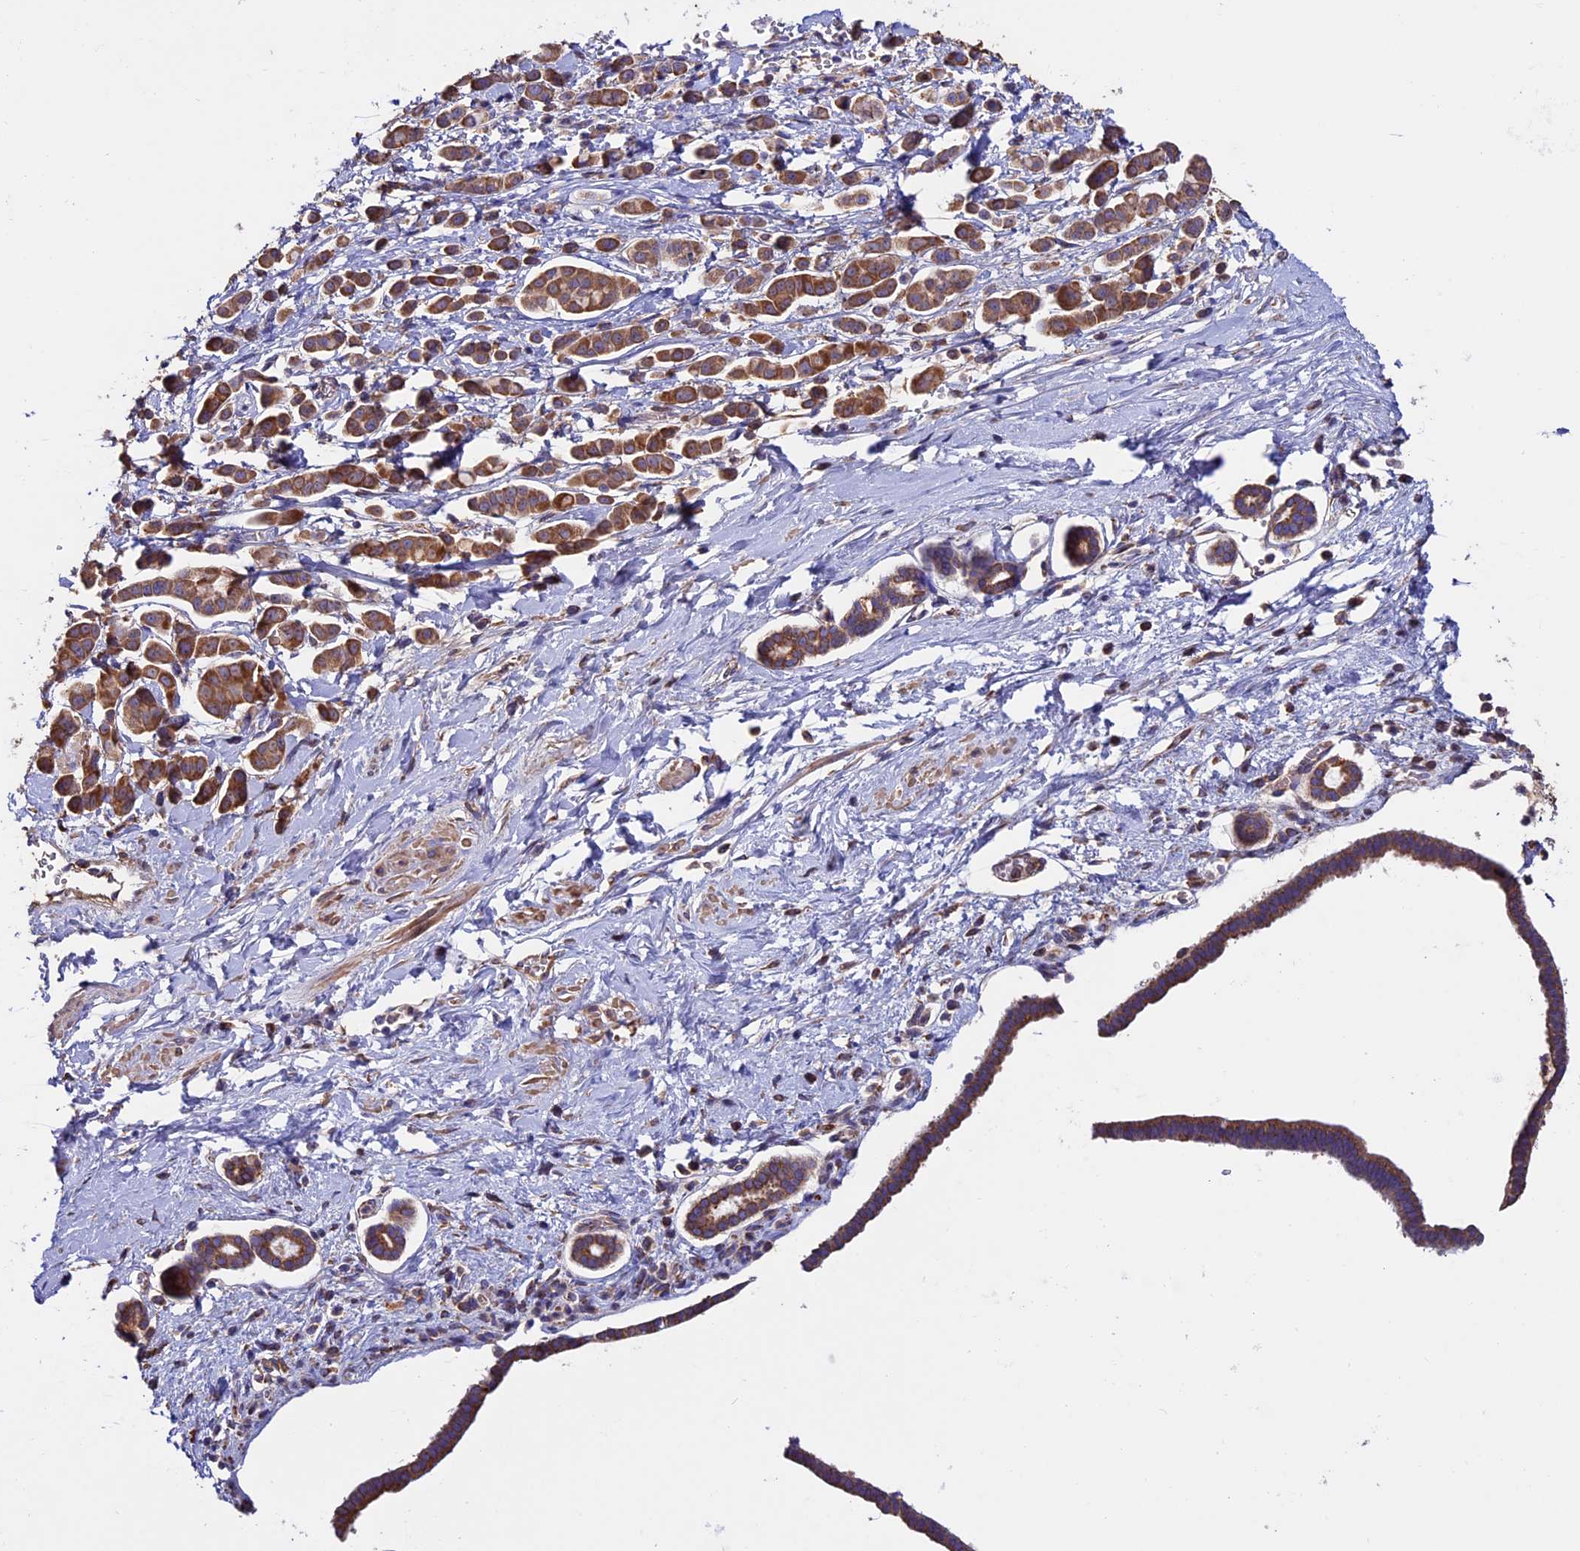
{"staining": {"intensity": "moderate", "quantity": ">75%", "location": "cytoplasmic/membranous"}, "tissue": "pancreatic cancer", "cell_type": "Tumor cells", "image_type": "cancer", "snomed": [{"axis": "morphology", "description": "Normal tissue, NOS"}, {"axis": "morphology", "description": "Adenocarcinoma, NOS"}, {"axis": "topography", "description": "Pancreas"}], "caption": "Immunohistochemical staining of adenocarcinoma (pancreatic) demonstrates medium levels of moderate cytoplasmic/membranous expression in approximately >75% of tumor cells.", "gene": "BTBD3", "patient": {"sex": "female", "age": 64}}